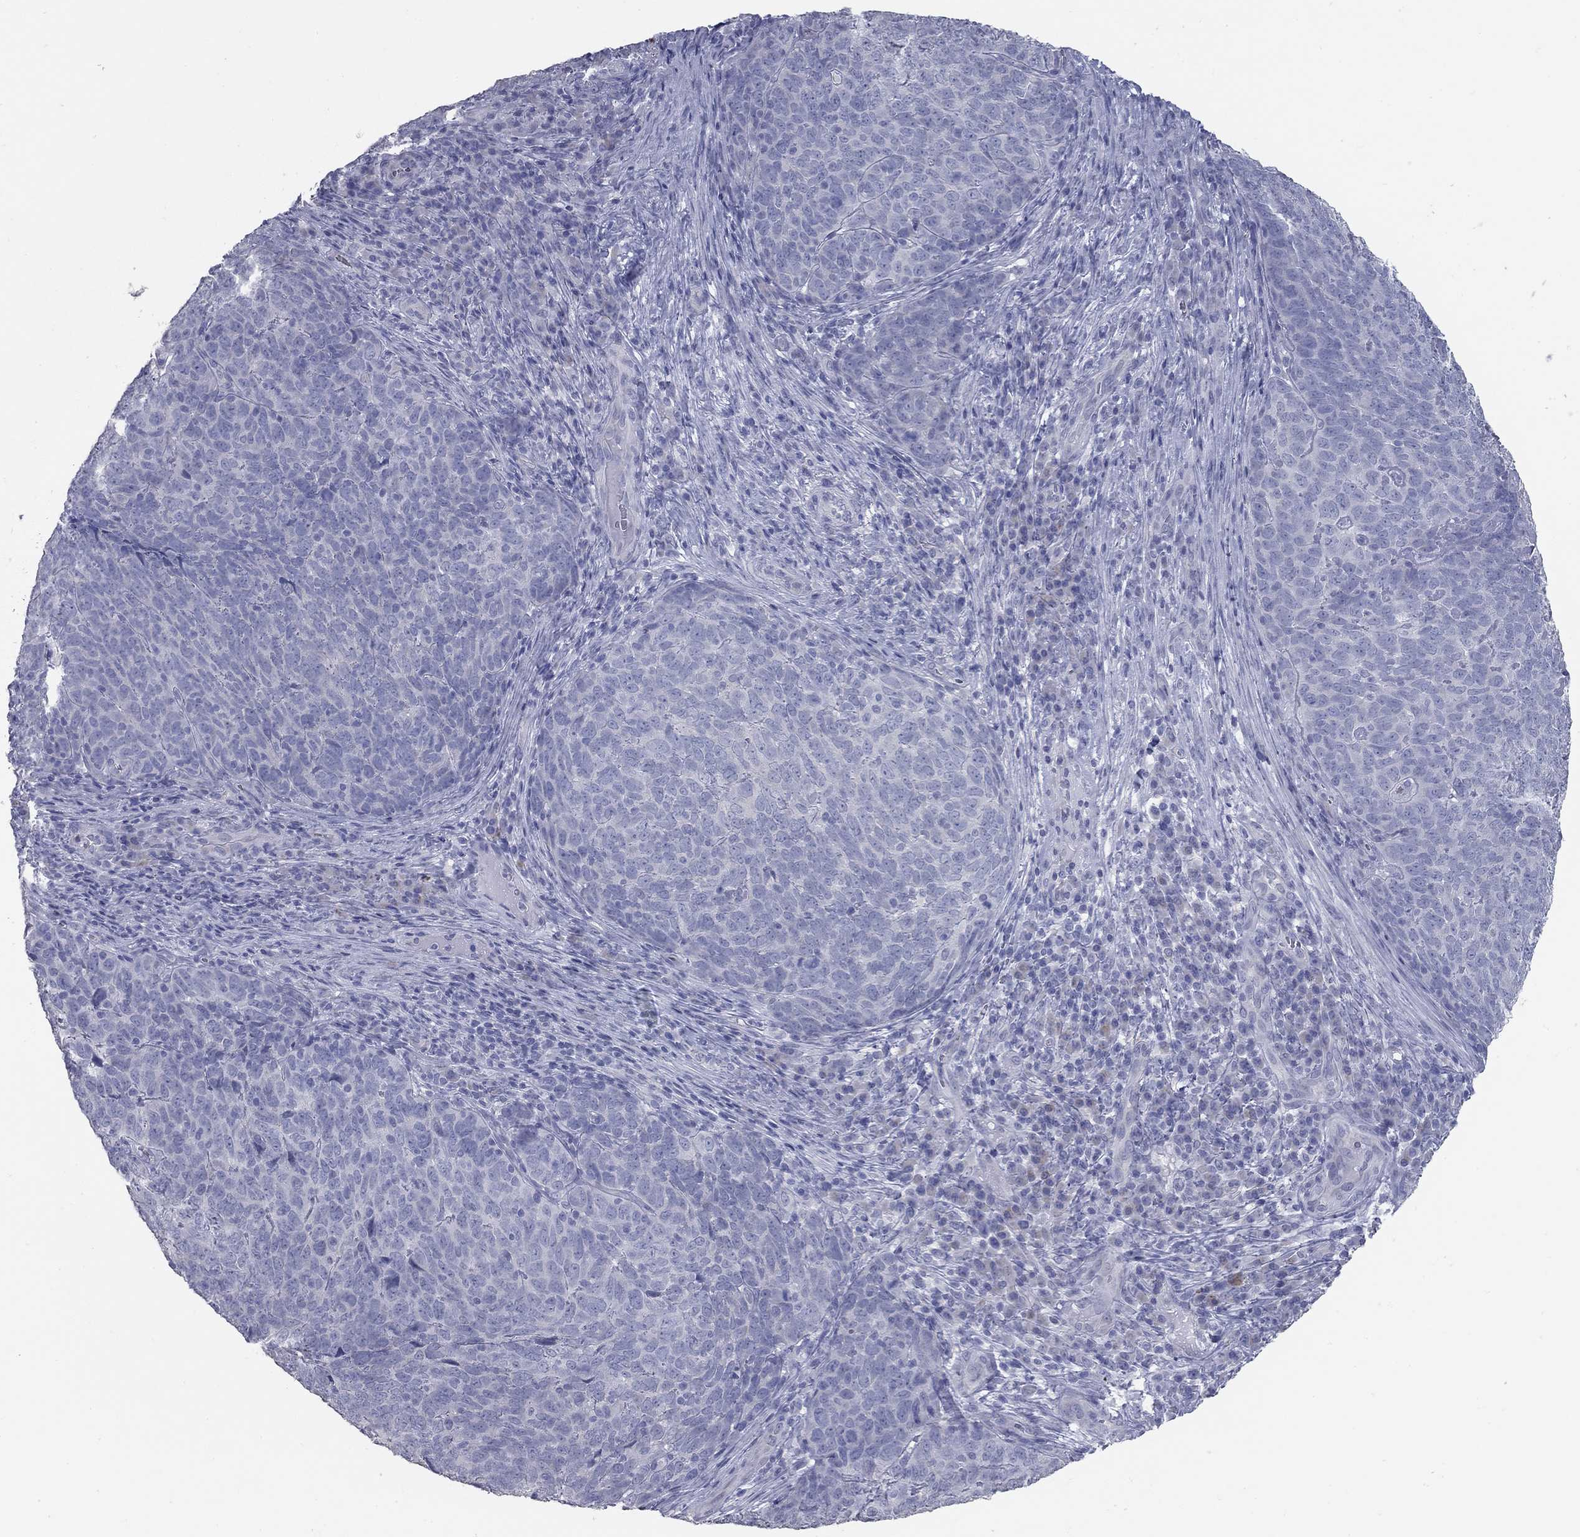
{"staining": {"intensity": "negative", "quantity": "none", "location": "none"}, "tissue": "skin cancer", "cell_type": "Tumor cells", "image_type": "cancer", "snomed": [{"axis": "morphology", "description": "Squamous cell carcinoma, NOS"}, {"axis": "topography", "description": "Skin"}, {"axis": "topography", "description": "Anal"}], "caption": "An immunohistochemistry photomicrograph of skin squamous cell carcinoma is shown. There is no staining in tumor cells of skin squamous cell carcinoma.", "gene": "TAC1", "patient": {"sex": "female", "age": 51}}